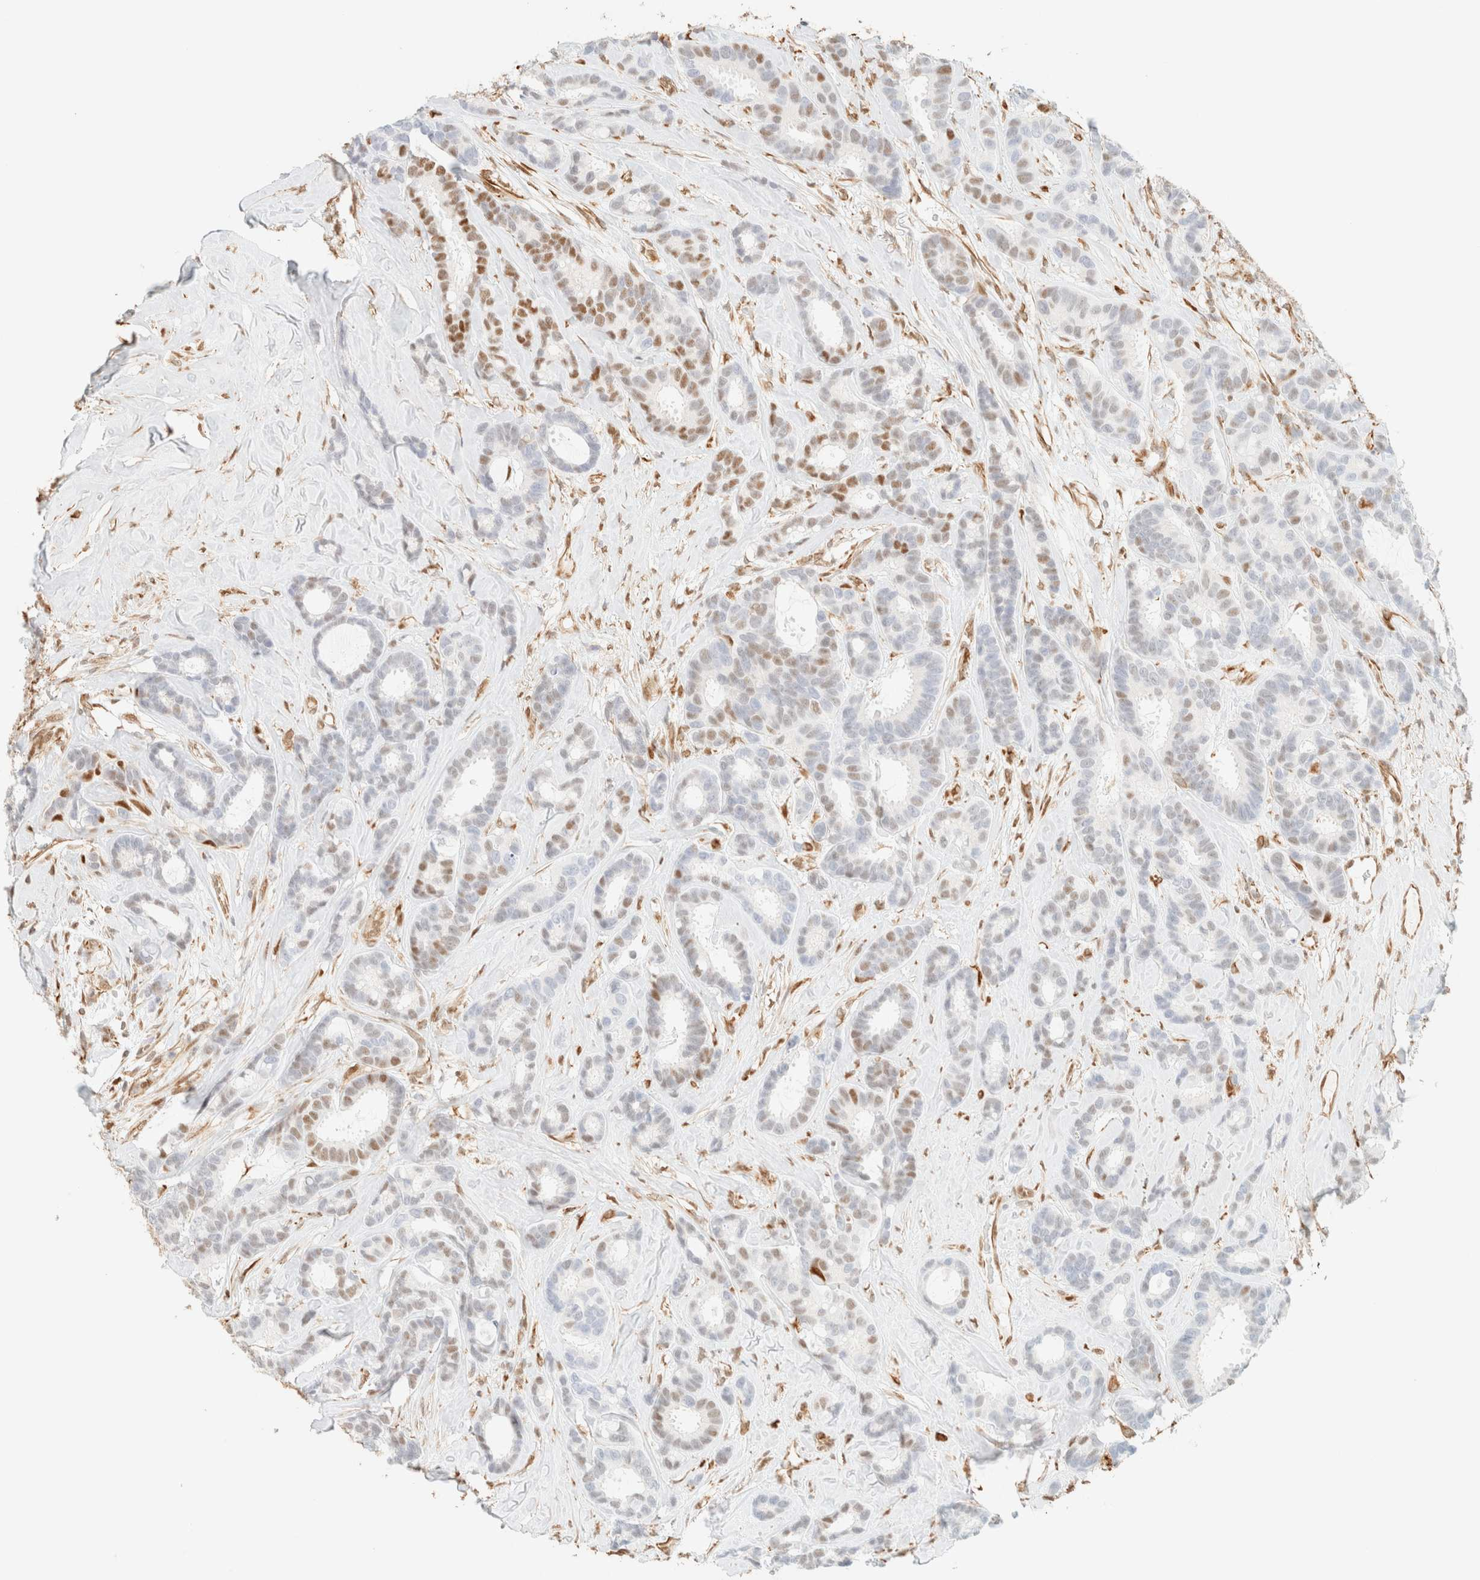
{"staining": {"intensity": "moderate", "quantity": "<25%", "location": "nuclear"}, "tissue": "breast cancer", "cell_type": "Tumor cells", "image_type": "cancer", "snomed": [{"axis": "morphology", "description": "Duct carcinoma"}, {"axis": "topography", "description": "Breast"}], "caption": "Moderate nuclear expression is present in about <25% of tumor cells in breast infiltrating ductal carcinoma.", "gene": "ZSCAN18", "patient": {"sex": "female", "age": 87}}